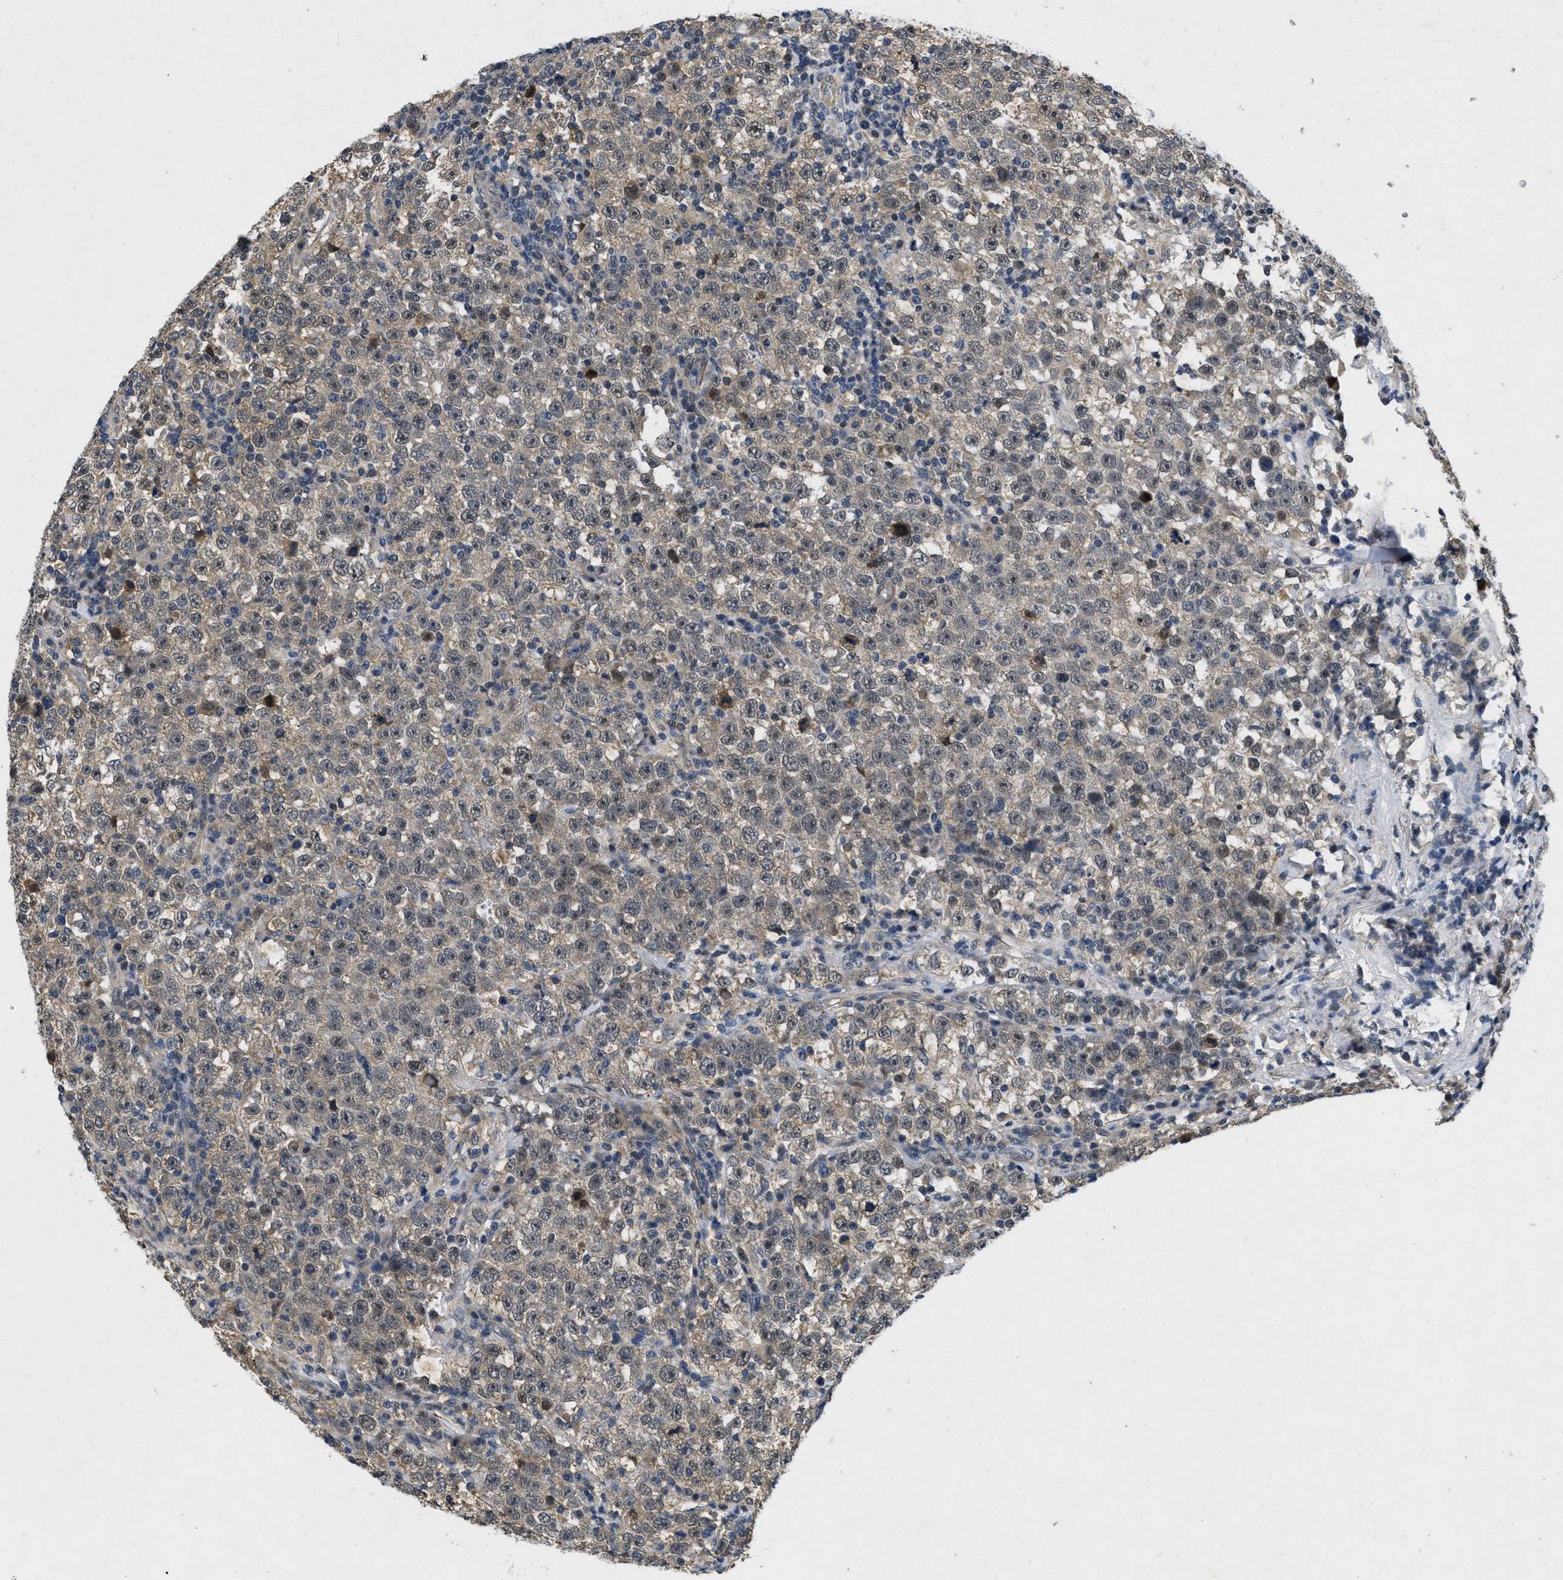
{"staining": {"intensity": "weak", "quantity": ">75%", "location": "cytoplasmic/membranous"}, "tissue": "testis cancer", "cell_type": "Tumor cells", "image_type": "cancer", "snomed": [{"axis": "morphology", "description": "Seminoma, NOS"}, {"axis": "topography", "description": "Testis"}], "caption": "The histopathology image reveals staining of testis cancer, revealing weak cytoplasmic/membranous protein expression (brown color) within tumor cells.", "gene": "PAPOLG", "patient": {"sex": "male", "age": 43}}